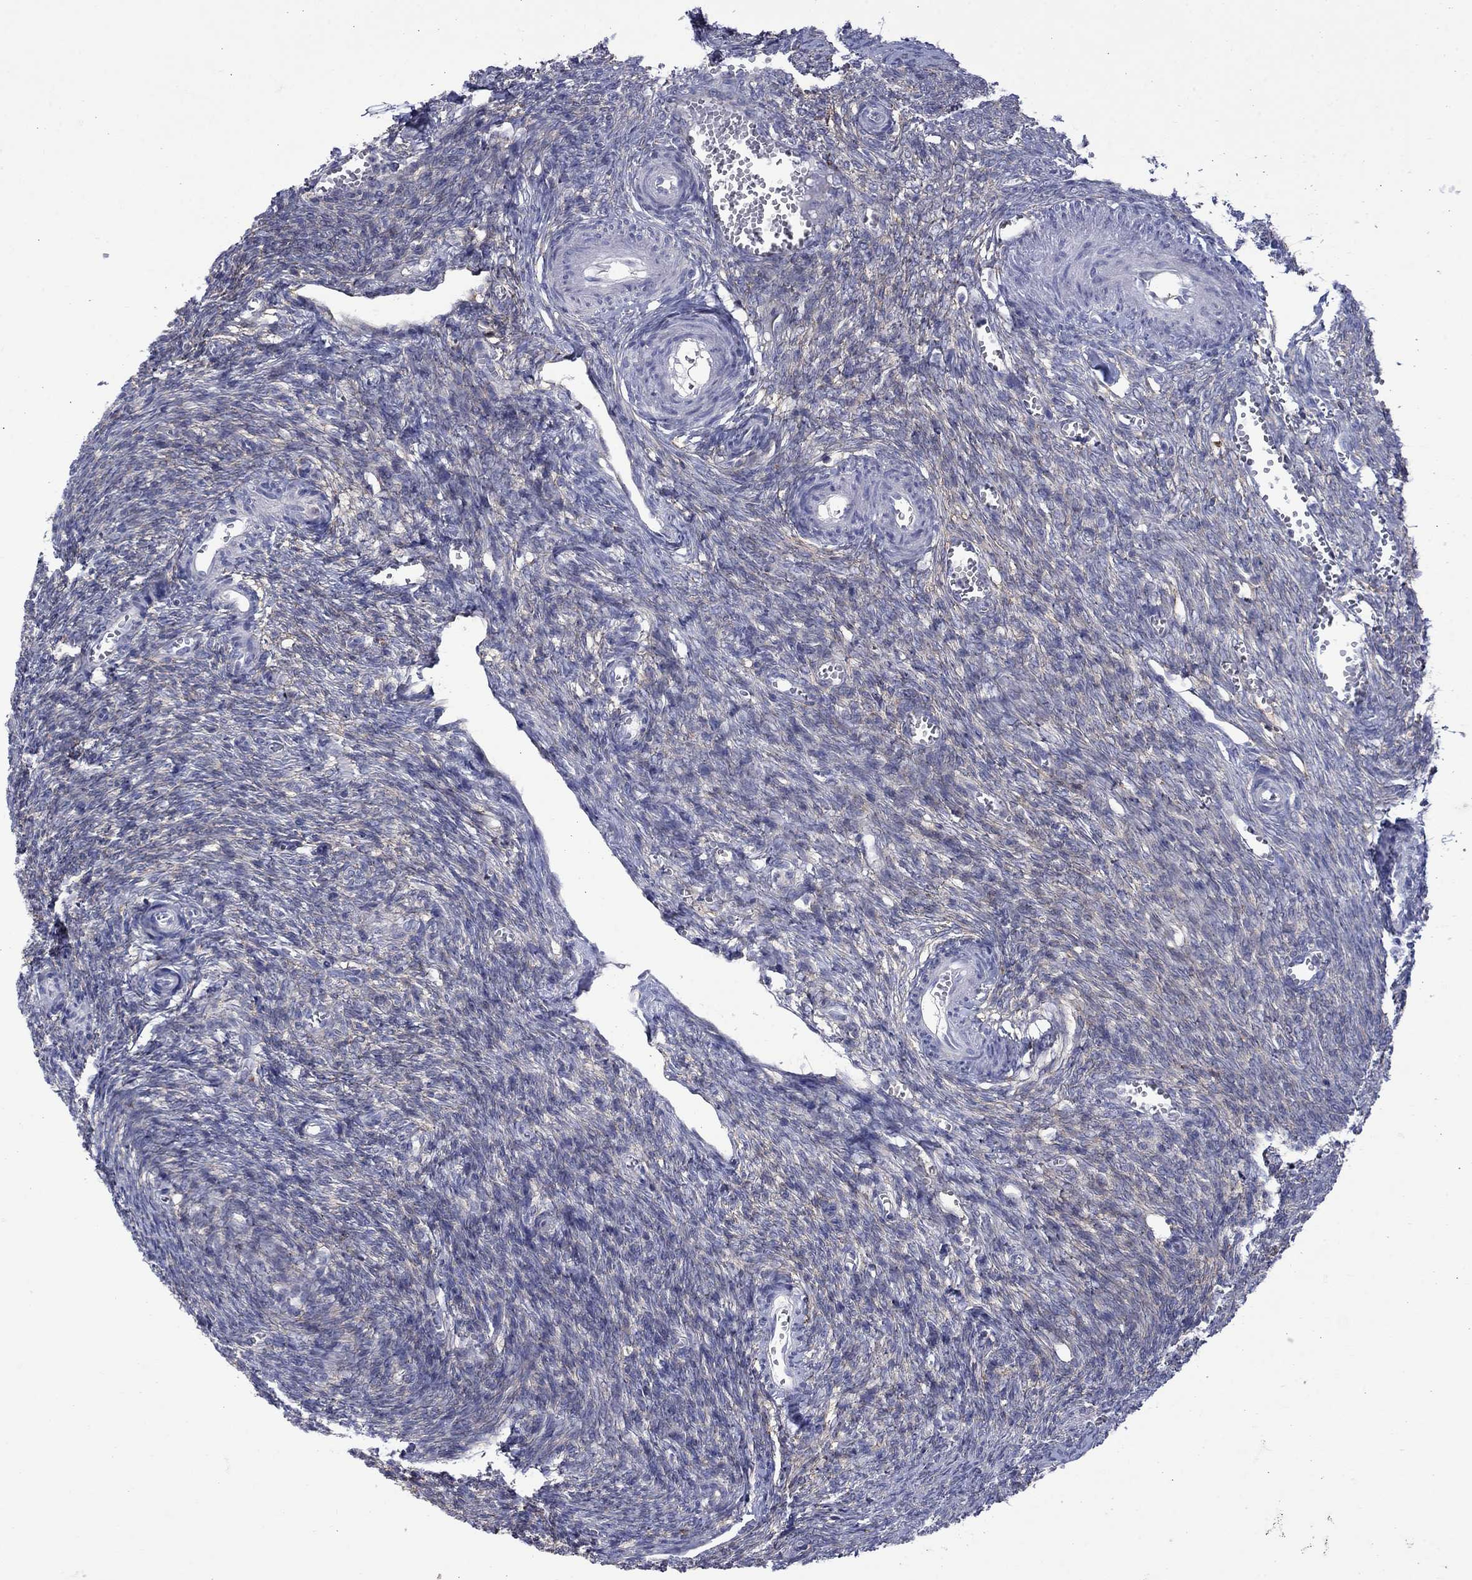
{"staining": {"intensity": "negative", "quantity": "none", "location": "none"}, "tissue": "ovary", "cell_type": "Ovarian stroma cells", "image_type": "normal", "snomed": [{"axis": "morphology", "description": "Normal tissue, NOS"}, {"axis": "topography", "description": "Ovary"}], "caption": "Ovarian stroma cells are negative for protein expression in normal human ovary. Nuclei are stained in blue.", "gene": "CISD1", "patient": {"sex": "female", "age": 43}}